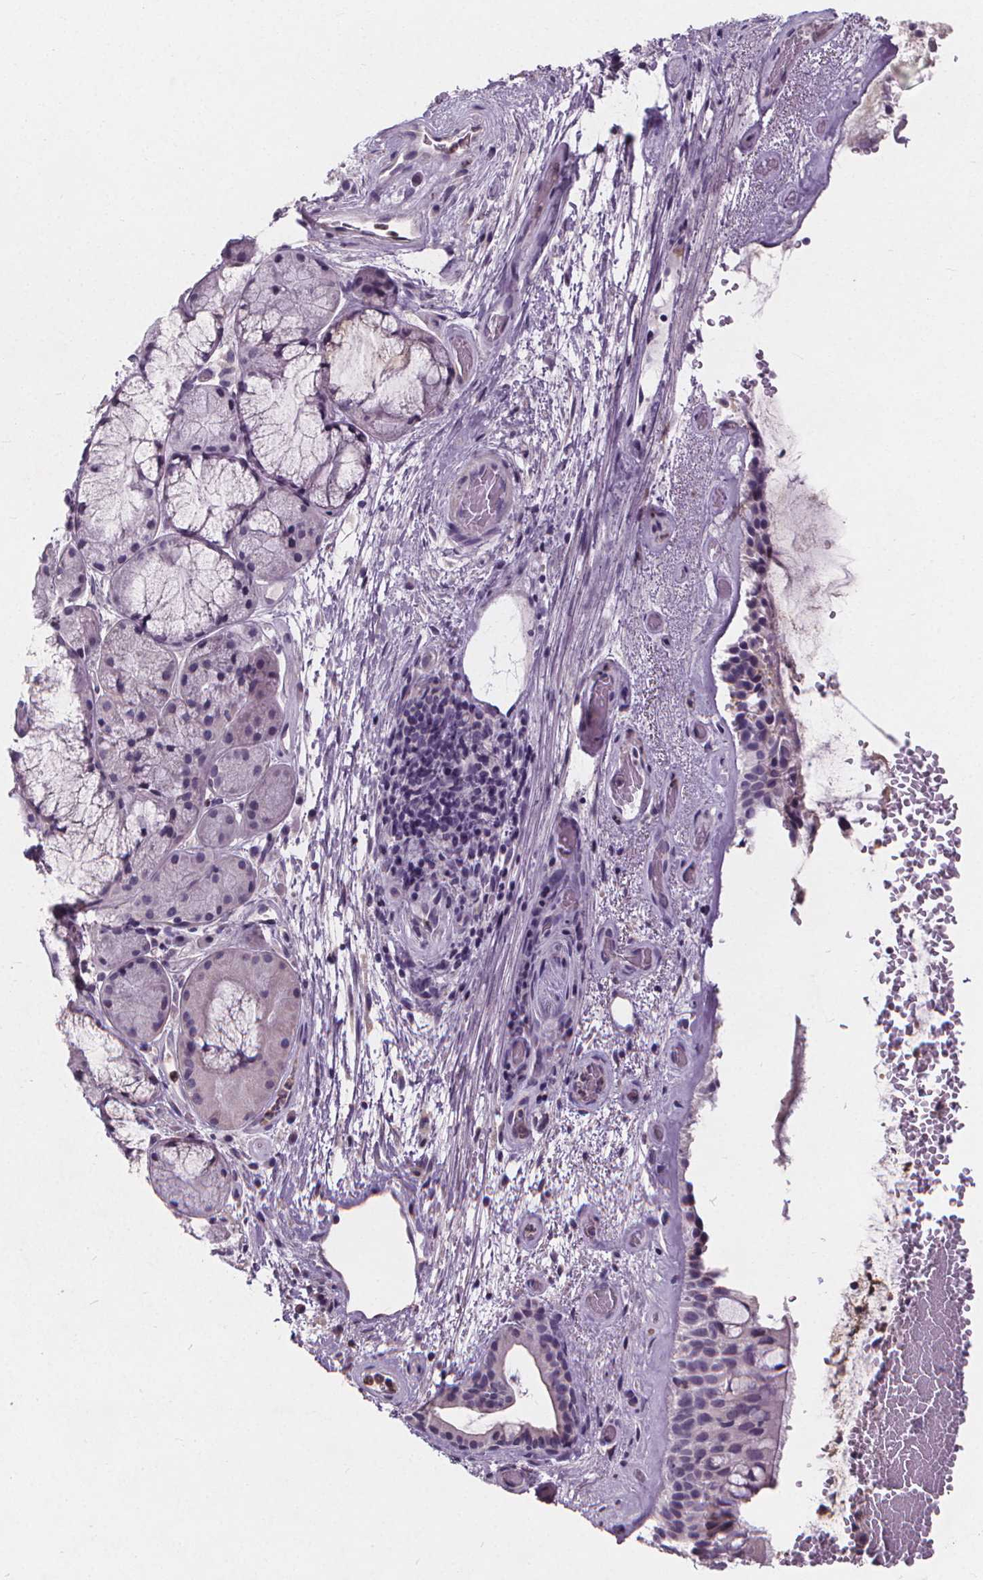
{"staining": {"intensity": "negative", "quantity": "none", "location": "none"}, "tissue": "bronchus", "cell_type": "Respiratory epithelial cells", "image_type": "normal", "snomed": [{"axis": "morphology", "description": "Normal tissue, NOS"}, {"axis": "topography", "description": "Bronchus"}], "caption": "IHC histopathology image of unremarkable human bronchus stained for a protein (brown), which demonstrates no staining in respiratory epithelial cells.", "gene": "ATP6V1D", "patient": {"sex": "male", "age": 48}}